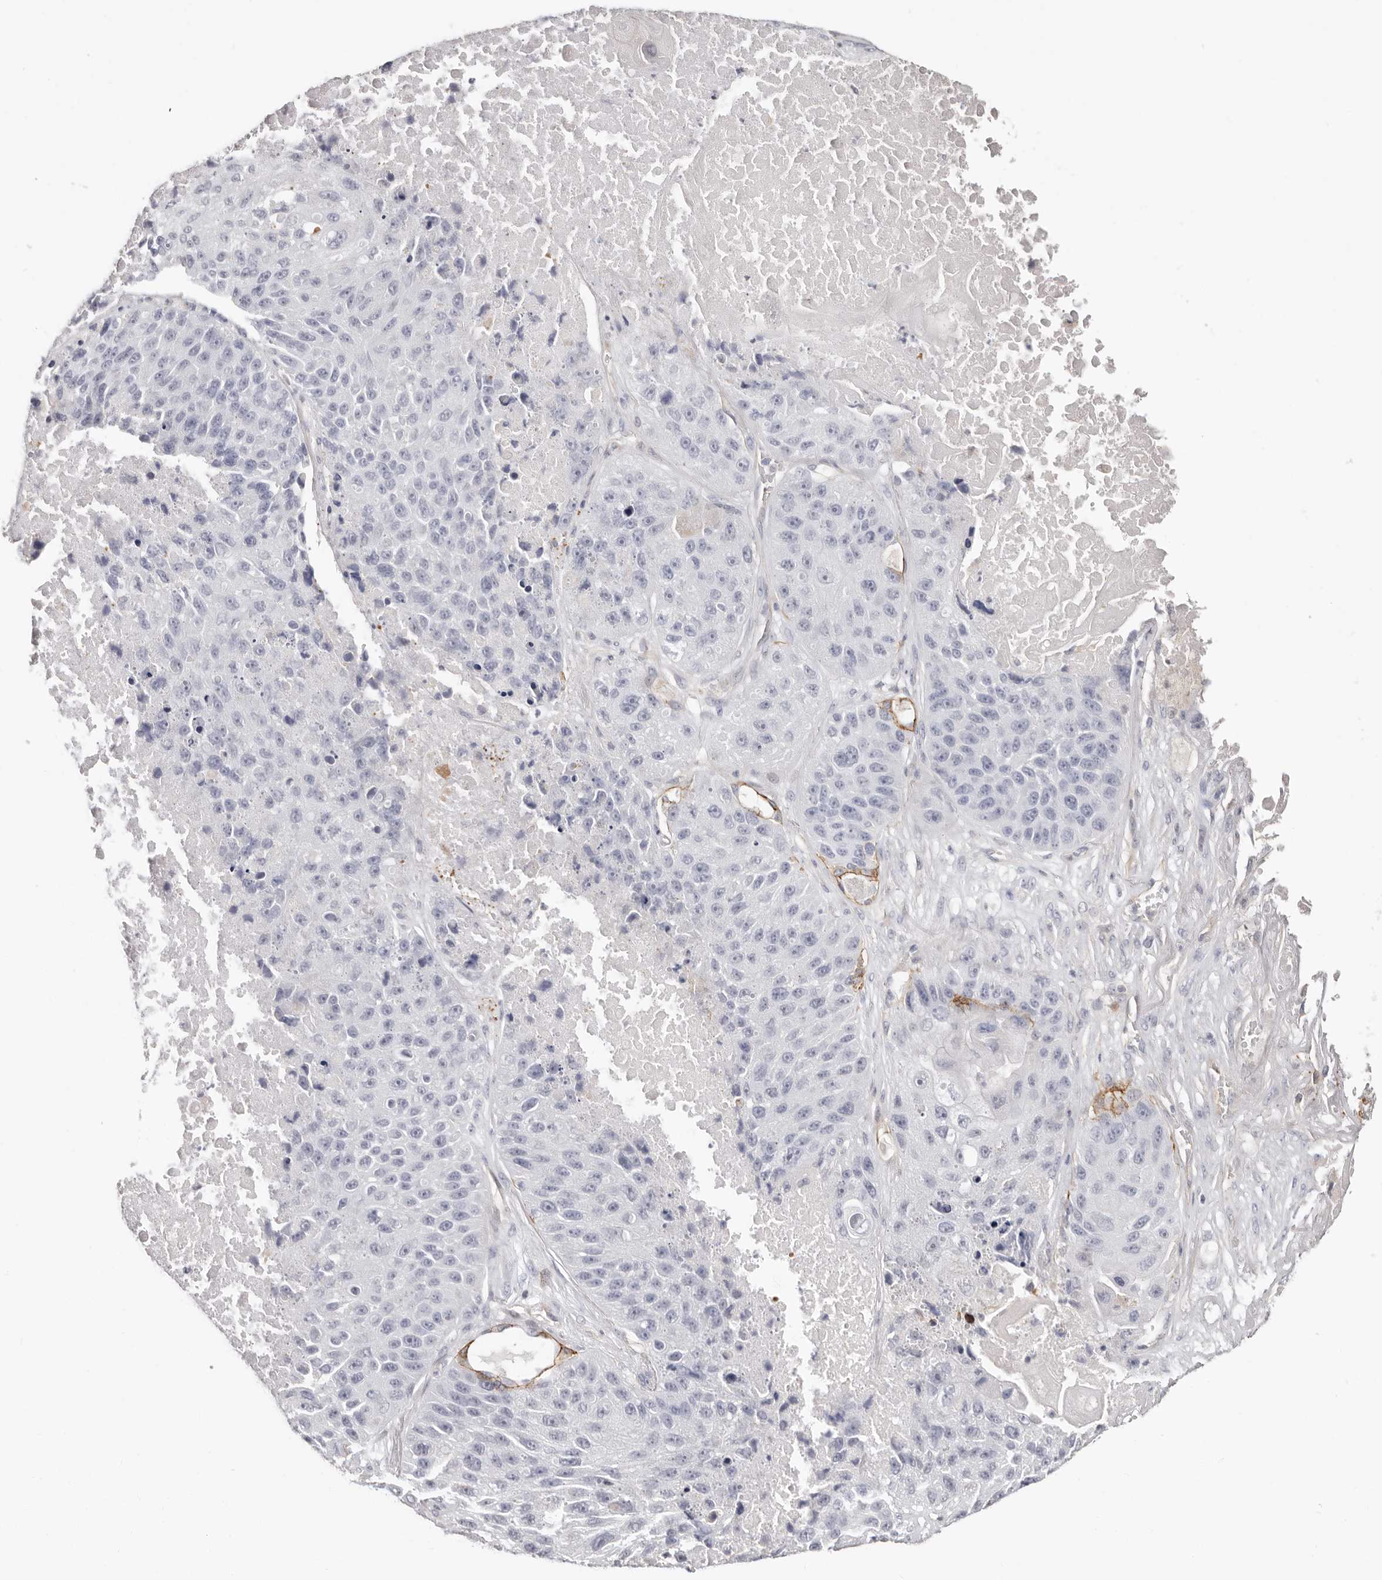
{"staining": {"intensity": "negative", "quantity": "none", "location": "none"}, "tissue": "lung cancer", "cell_type": "Tumor cells", "image_type": "cancer", "snomed": [{"axis": "morphology", "description": "Squamous cell carcinoma, NOS"}, {"axis": "topography", "description": "Lung"}], "caption": "This is an immunohistochemistry (IHC) micrograph of human lung cancer. There is no positivity in tumor cells.", "gene": "PKDCC", "patient": {"sex": "male", "age": 61}}